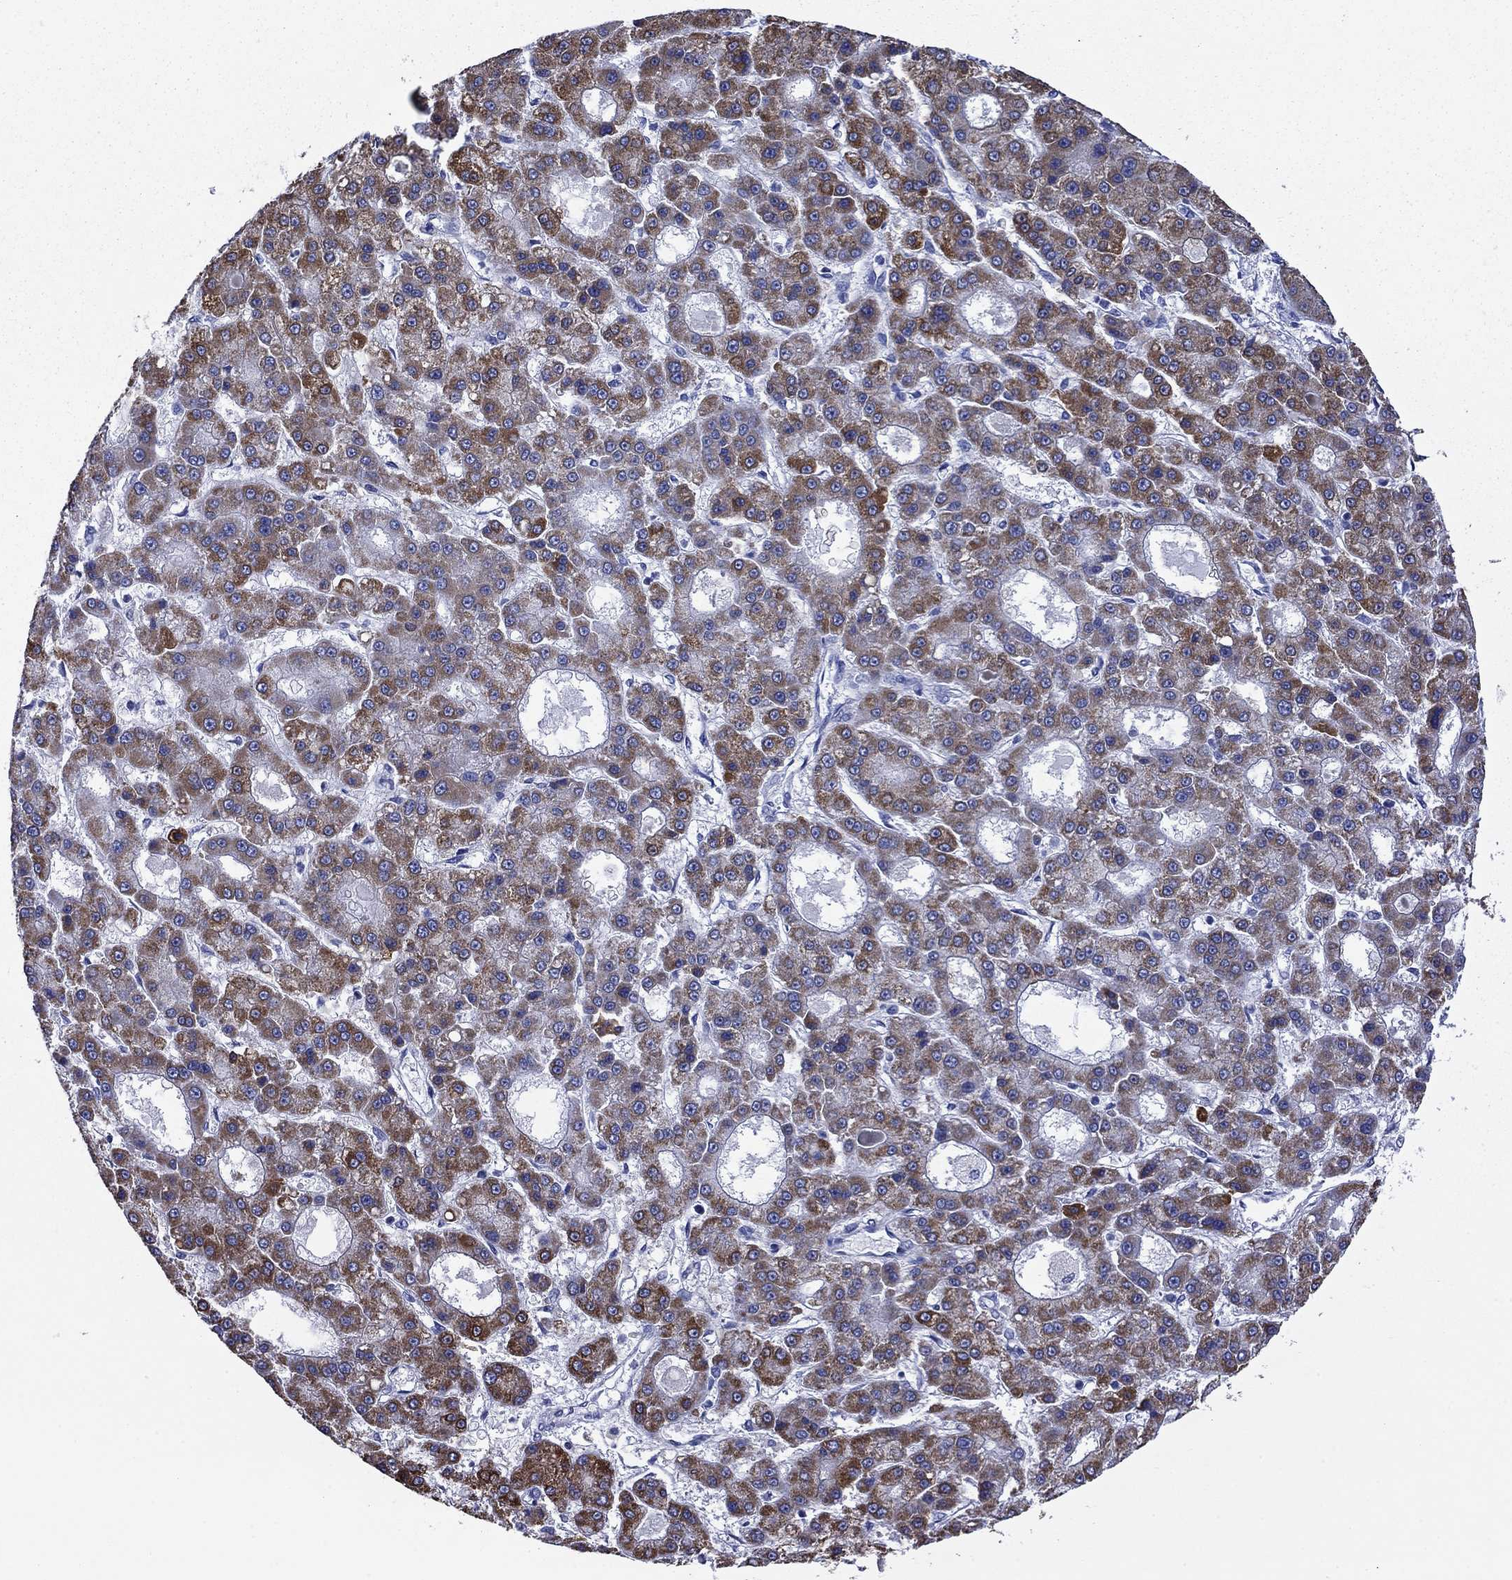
{"staining": {"intensity": "moderate", "quantity": ">75%", "location": "cytoplasmic/membranous"}, "tissue": "liver cancer", "cell_type": "Tumor cells", "image_type": "cancer", "snomed": [{"axis": "morphology", "description": "Carcinoma, Hepatocellular, NOS"}, {"axis": "topography", "description": "Liver"}], "caption": "Protein positivity by immunohistochemistry (IHC) displays moderate cytoplasmic/membranous expression in approximately >75% of tumor cells in hepatocellular carcinoma (liver). The protein of interest is stained brown, and the nuclei are stained in blue (DAB (3,3'-diaminobenzidine) IHC with brightfield microscopy, high magnification).", "gene": "ACADSB", "patient": {"sex": "male", "age": 70}}